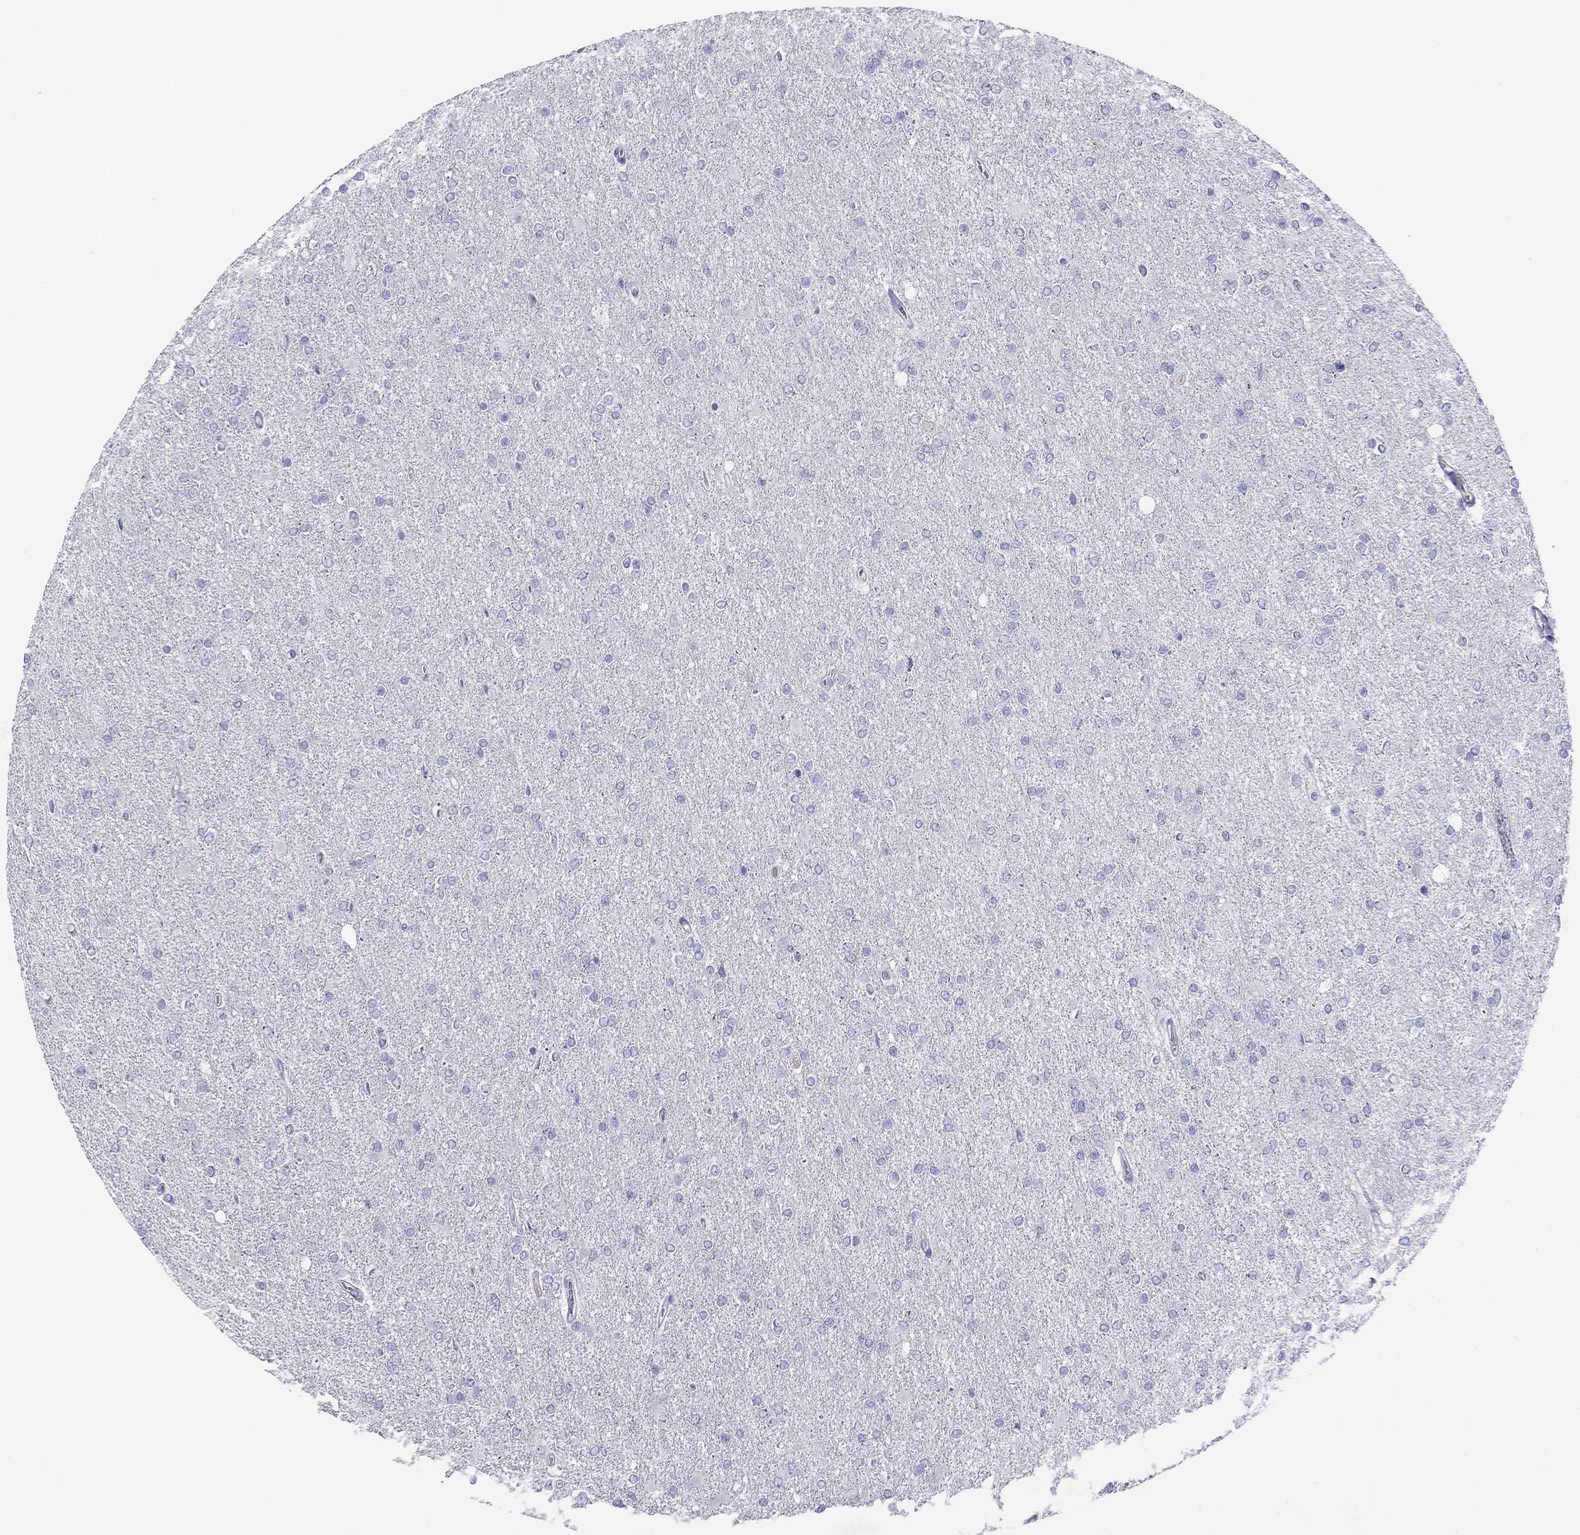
{"staining": {"intensity": "negative", "quantity": "none", "location": "none"}, "tissue": "glioma", "cell_type": "Tumor cells", "image_type": "cancer", "snomed": [{"axis": "morphology", "description": "Glioma, malignant, High grade"}, {"axis": "topography", "description": "Cerebral cortex"}], "caption": "The histopathology image exhibits no significant expression in tumor cells of glioma.", "gene": "GNAT3", "patient": {"sex": "male", "age": 70}}